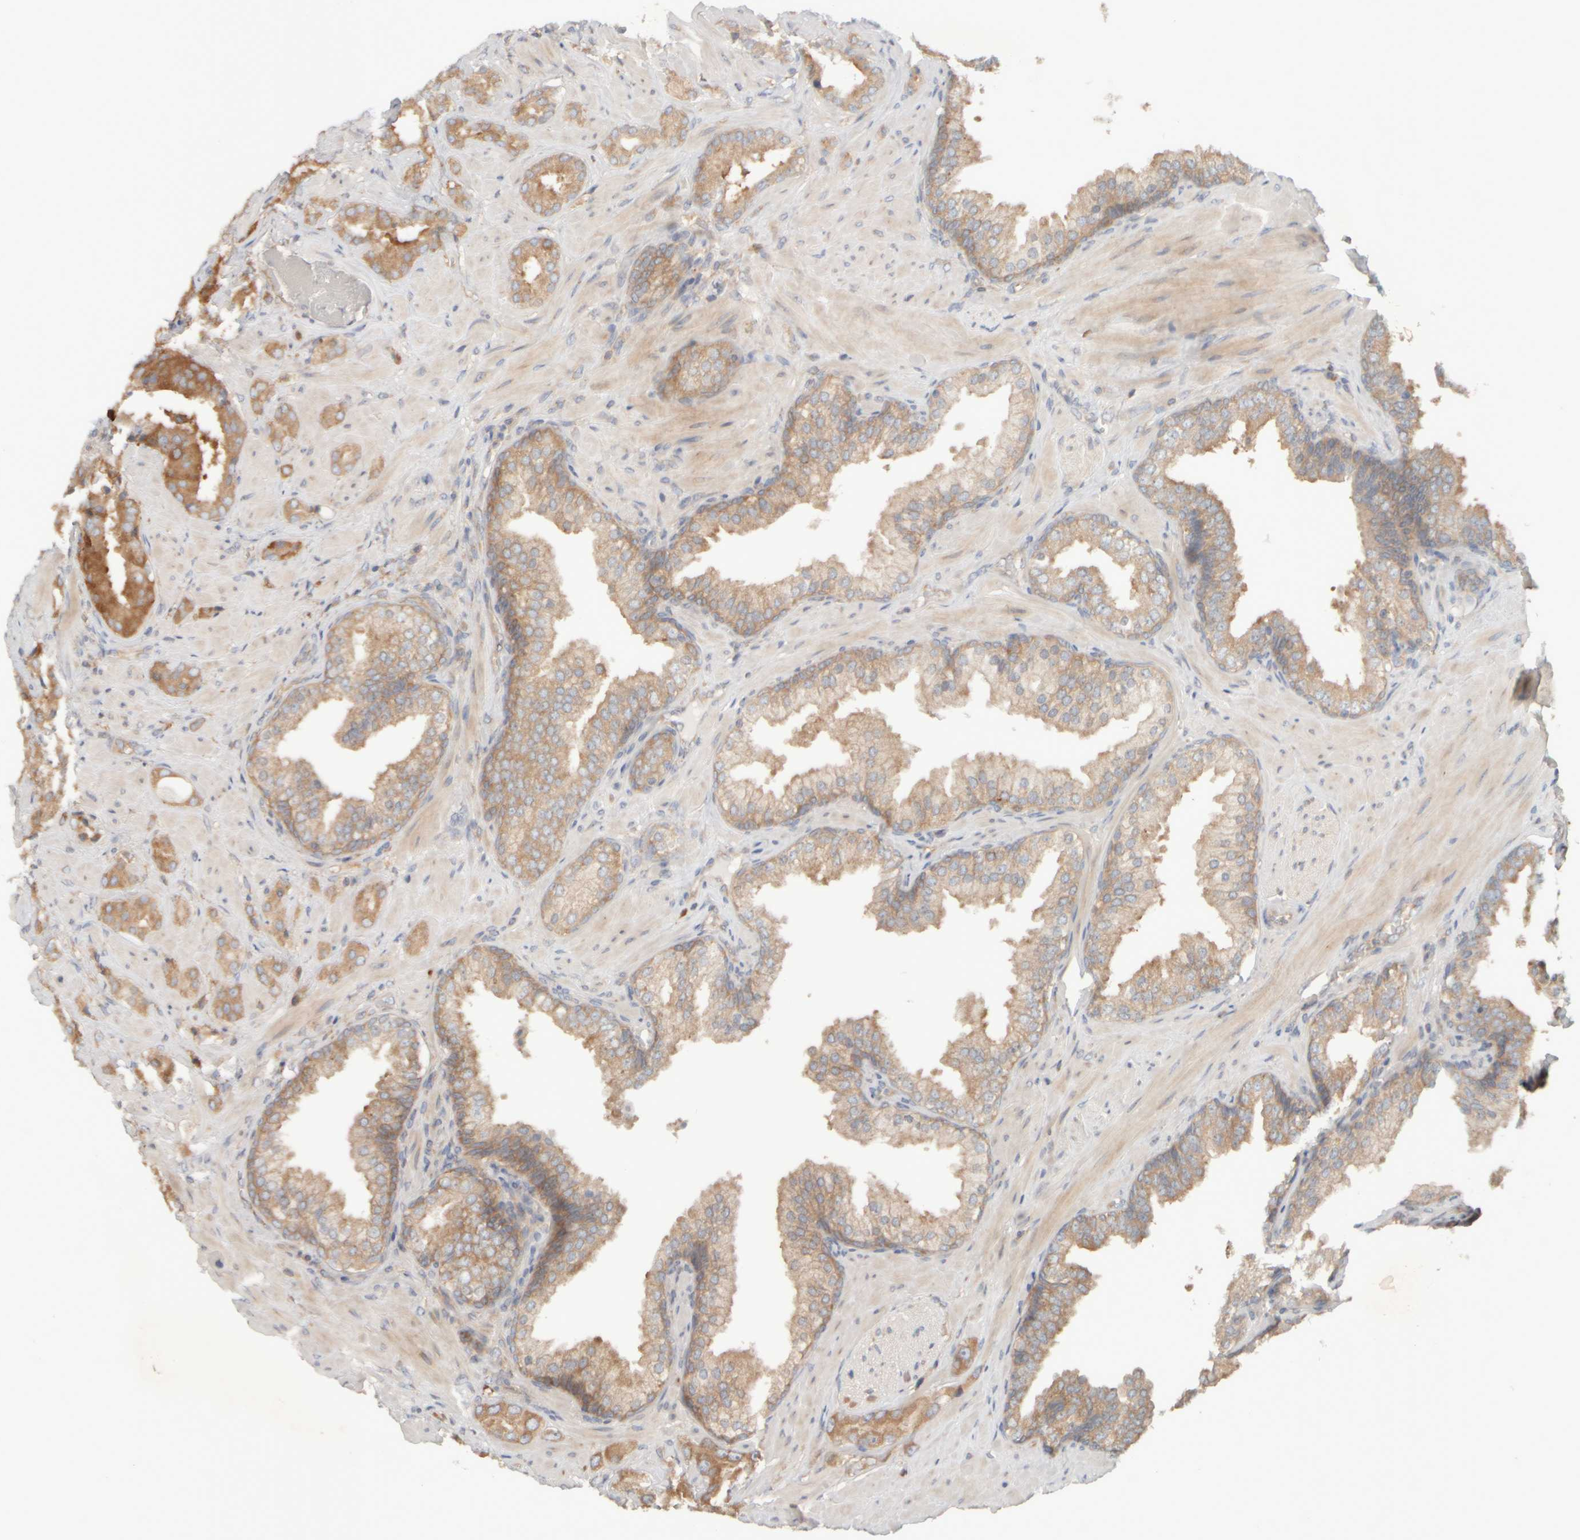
{"staining": {"intensity": "moderate", "quantity": ">75%", "location": "cytoplasmic/membranous"}, "tissue": "prostate cancer", "cell_type": "Tumor cells", "image_type": "cancer", "snomed": [{"axis": "morphology", "description": "Adenocarcinoma, High grade"}, {"axis": "topography", "description": "Prostate"}], "caption": "A high-resolution photomicrograph shows immunohistochemistry staining of prostate cancer (high-grade adenocarcinoma), which reveals moderate cytoplasmic/membranous positivity in approximately >75% of tumor cells. The staining was performed using DAB, with brown indicating positive protein expression. Nuclei are stained blue with hematoxylin.", "gene": "EIF2B3", "patient": {"sex": "male", "age": 64}}